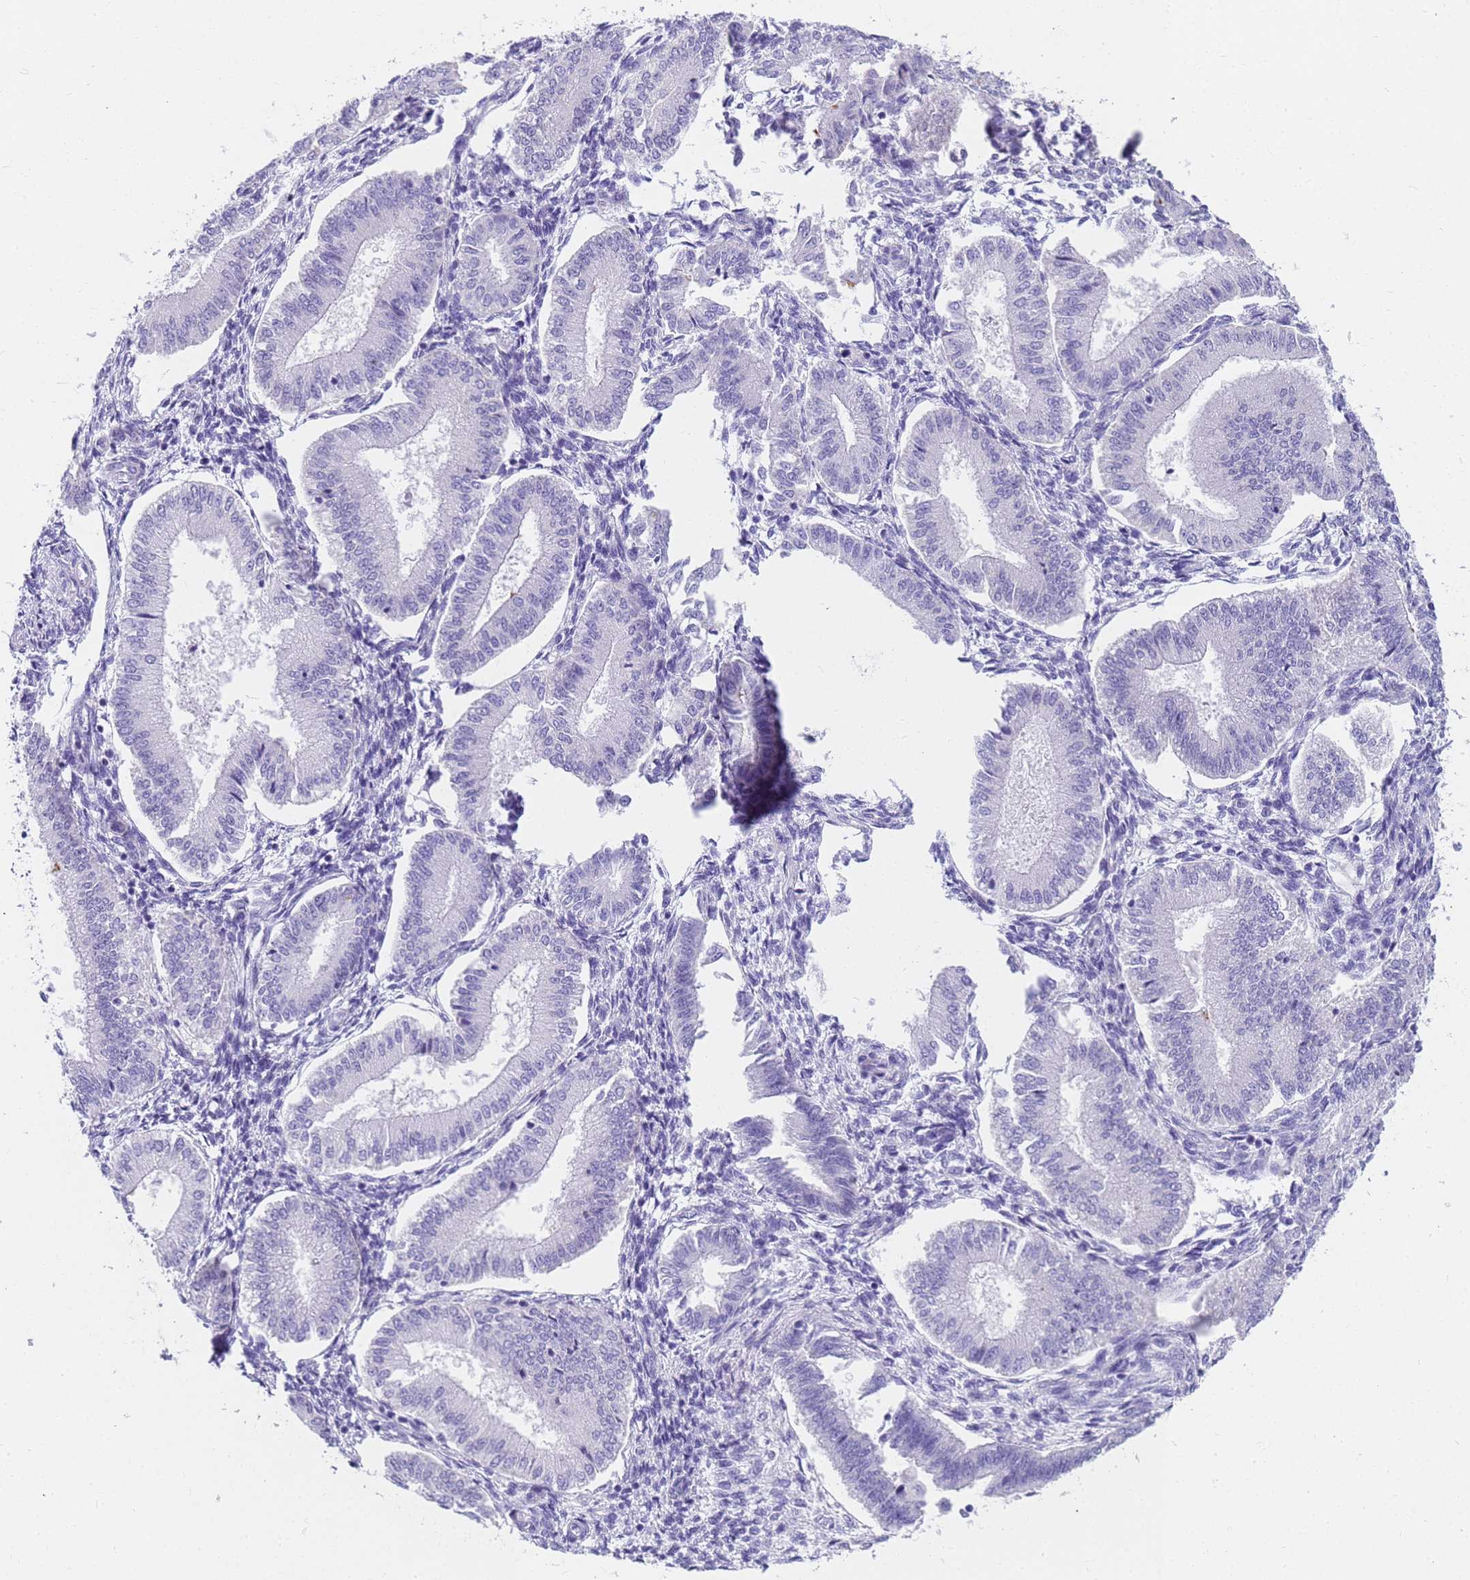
{"staining": {"intensity": "negative", "quantity": "none", "location": "none"}, "tissue": "endometrium", "cell_type": "Cells in endometrial stroma", "image_type": "normal", "snomed": [{"axis": "morphology", "description": "Normal tissue, NOS"}, {"axis": "topography", "description": "Endometrium"}], "caption": "High magnification brightfield microscopy of normal endometrium stained with DAB (brown) and counterstained with hematoxylin (blue): cells in endometrial stroma show no significant expression. (DAB immunohistochemistry with hematoxylin counter stain).", "gene": "RNASE2", "patient": {"sex": "female", "age": 39}}